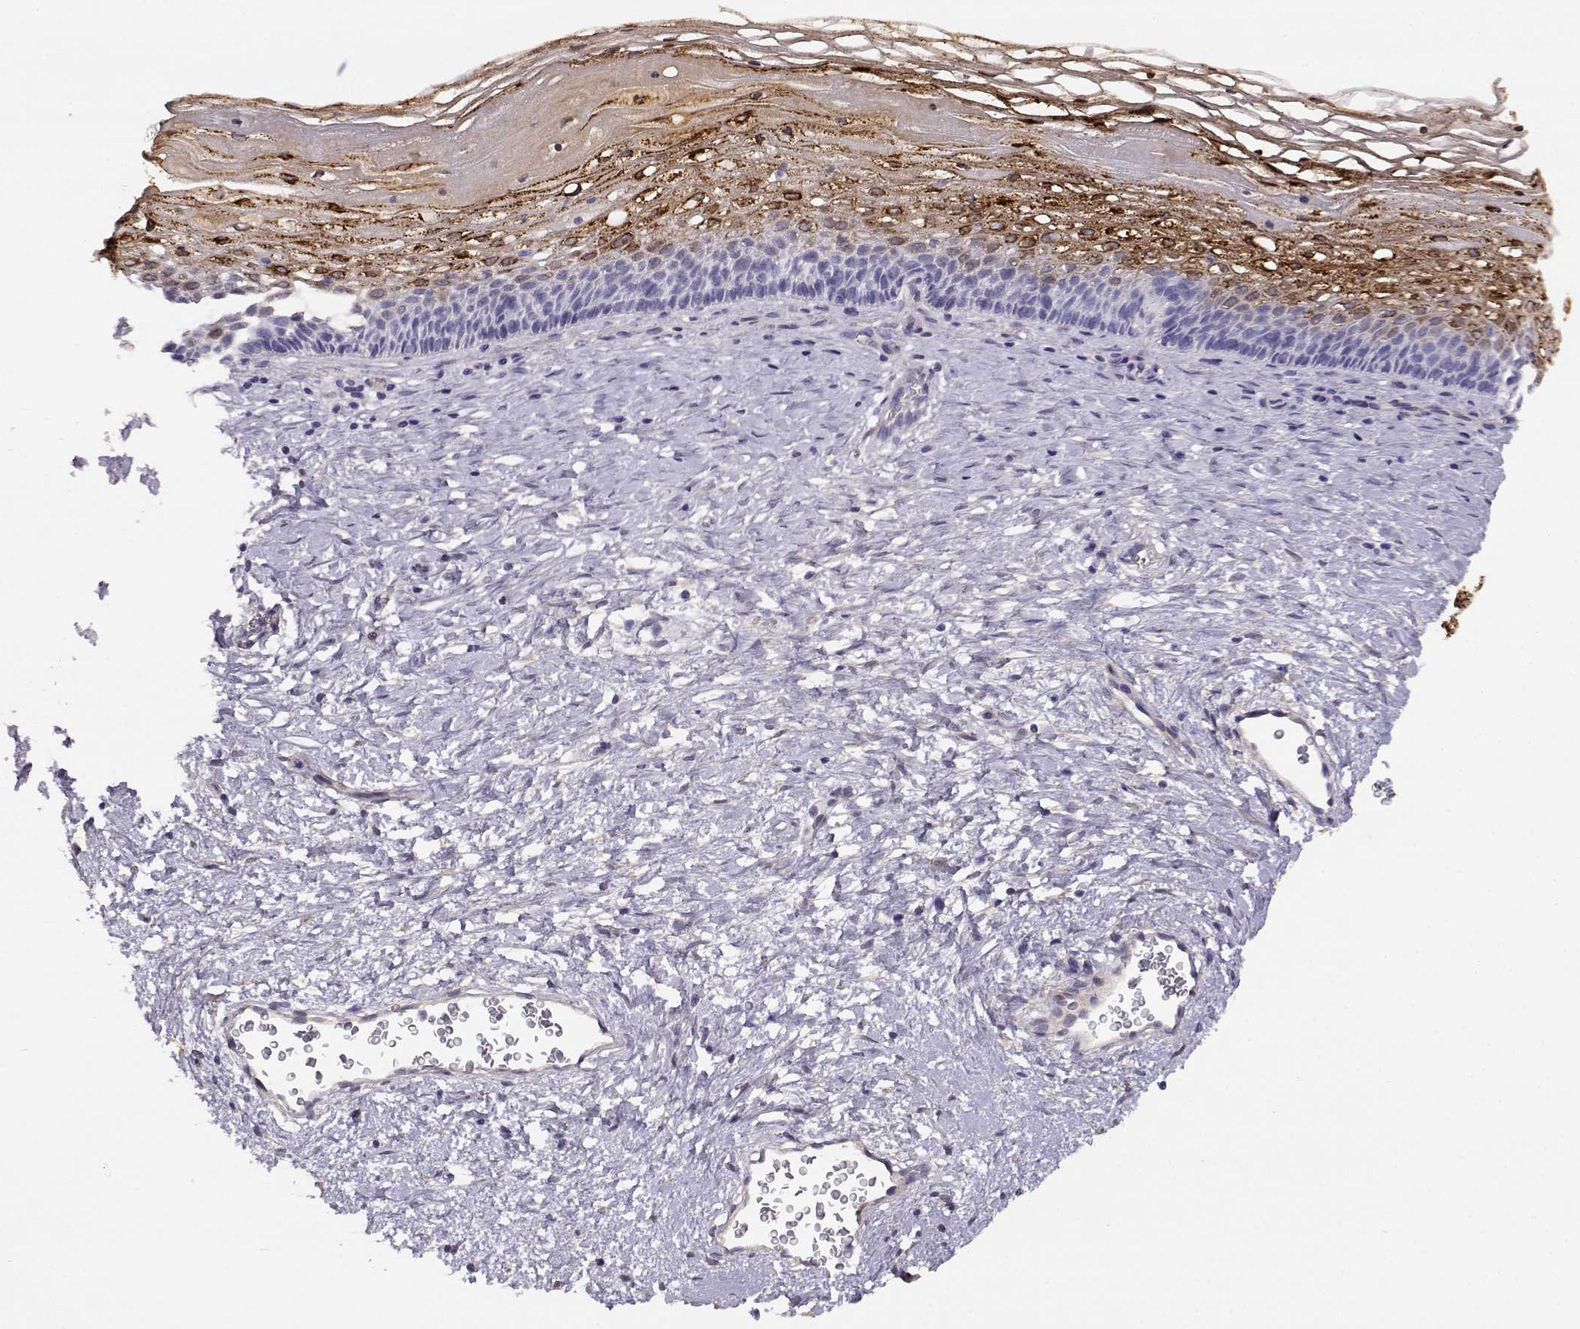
{"staining": {"intensity": "negative", "quantity": "none", "location": "none"}, "tissue": "cervix", "cell_type": "Glandular cells", "image_type": "normal", "snomed": [{"axis": "morphology", "description": "Normal tissue, NOS"}, {"axis": "topography", "description": "Cervix"}], "caption": "DAB (3,3'-diaminobenzidine) immunohistochemical staining of unremarkable human cervix shows no significant staining in glandular cells. (DAB (3,3'-diaminobenzidine) immunohistochemistry (IHC), high magnification).", "gene": "ENDOU", "patient": {"sex": "female", "age": 34}}